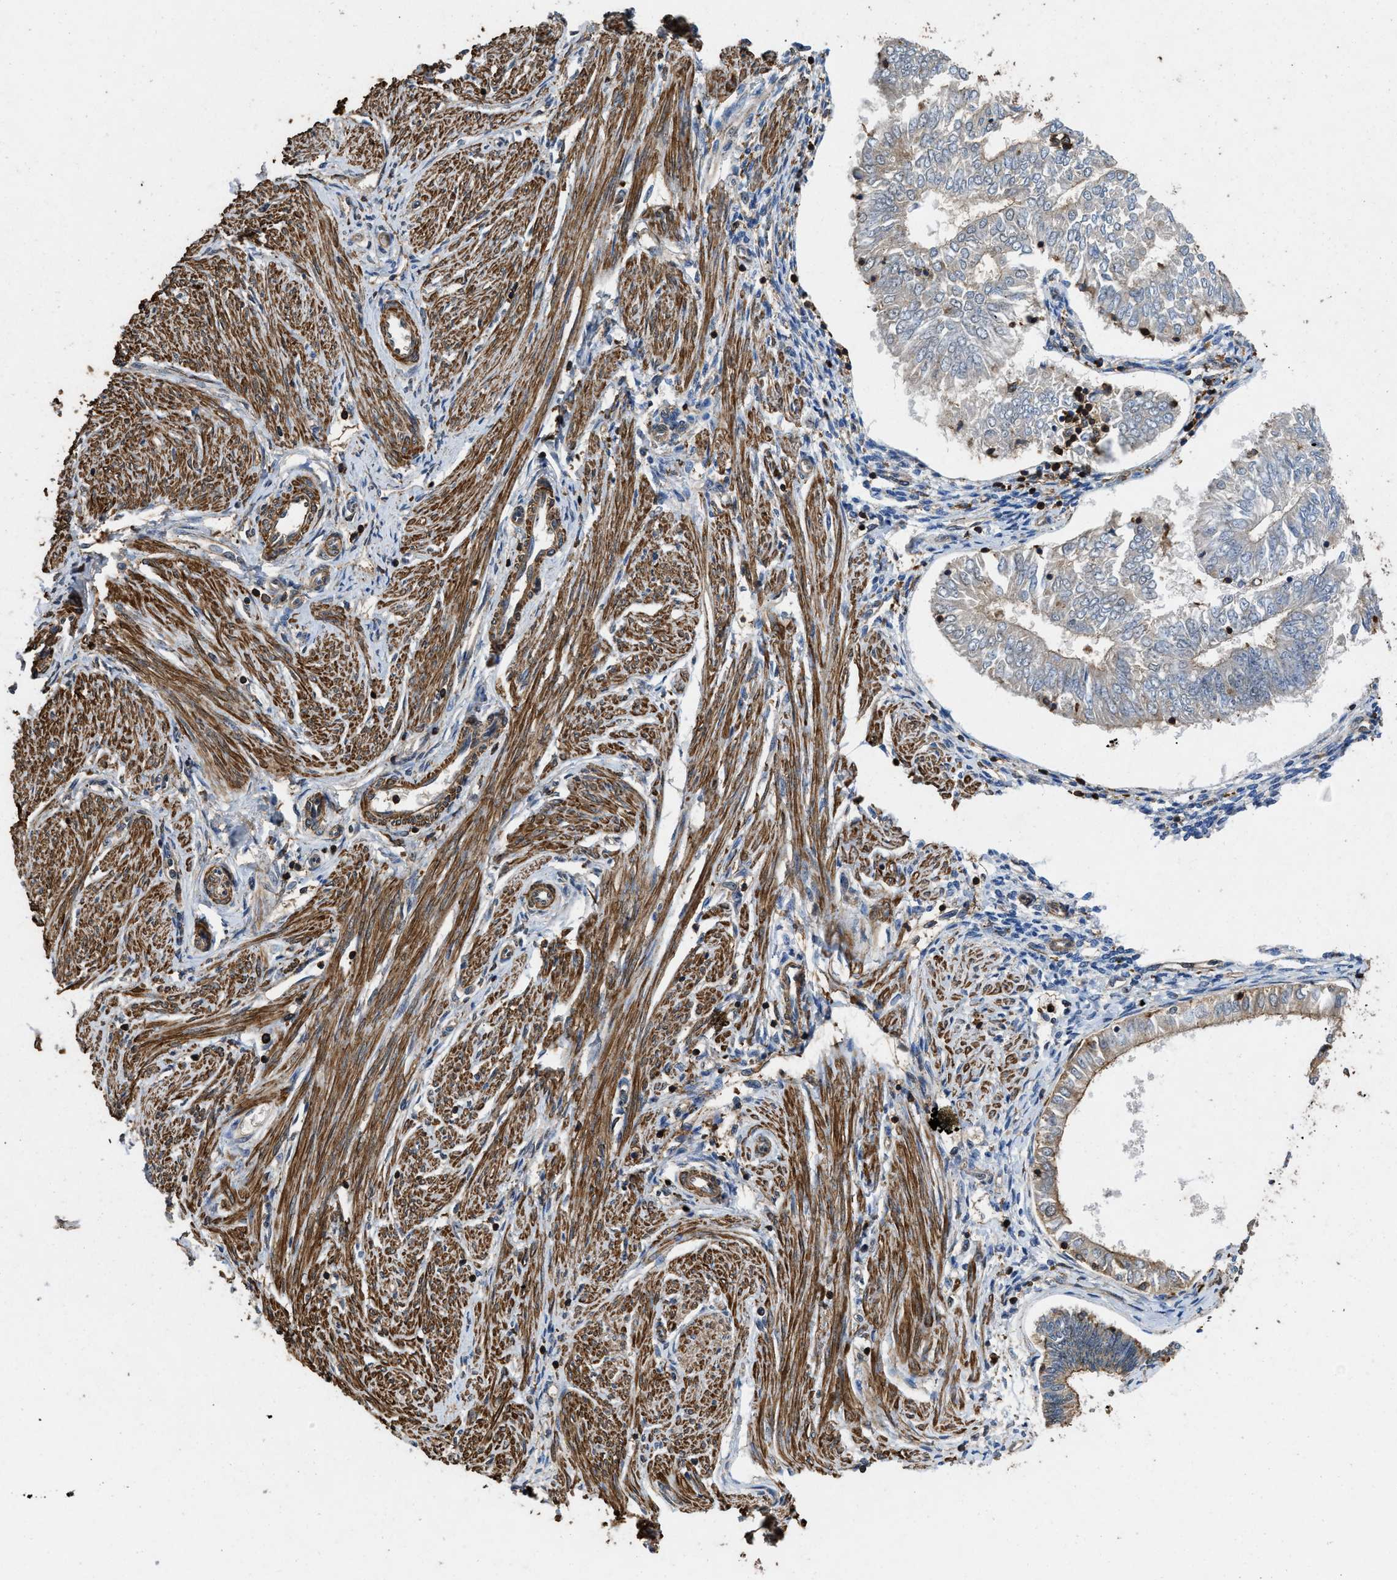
{"staining": {"intensity": "weak", "quantity": "<25%", "location": "cytoplasmic/membranous"}, "tissue": "endometrial cancer", "cell_type": "Tumor cells", "image_type": "cancer", "snomed": [{"axis": "morphology", "description": "Adenocarcinoma, NOS"}, {"axis": "topography", "description": "Endometrium"}], "caption": "Photomicrograph shows no significant protein expression in tumor cells of endometrial adenocarcinoma.", "gene": "LINGO2", "patient": {"sex": "female", "age": 53}}